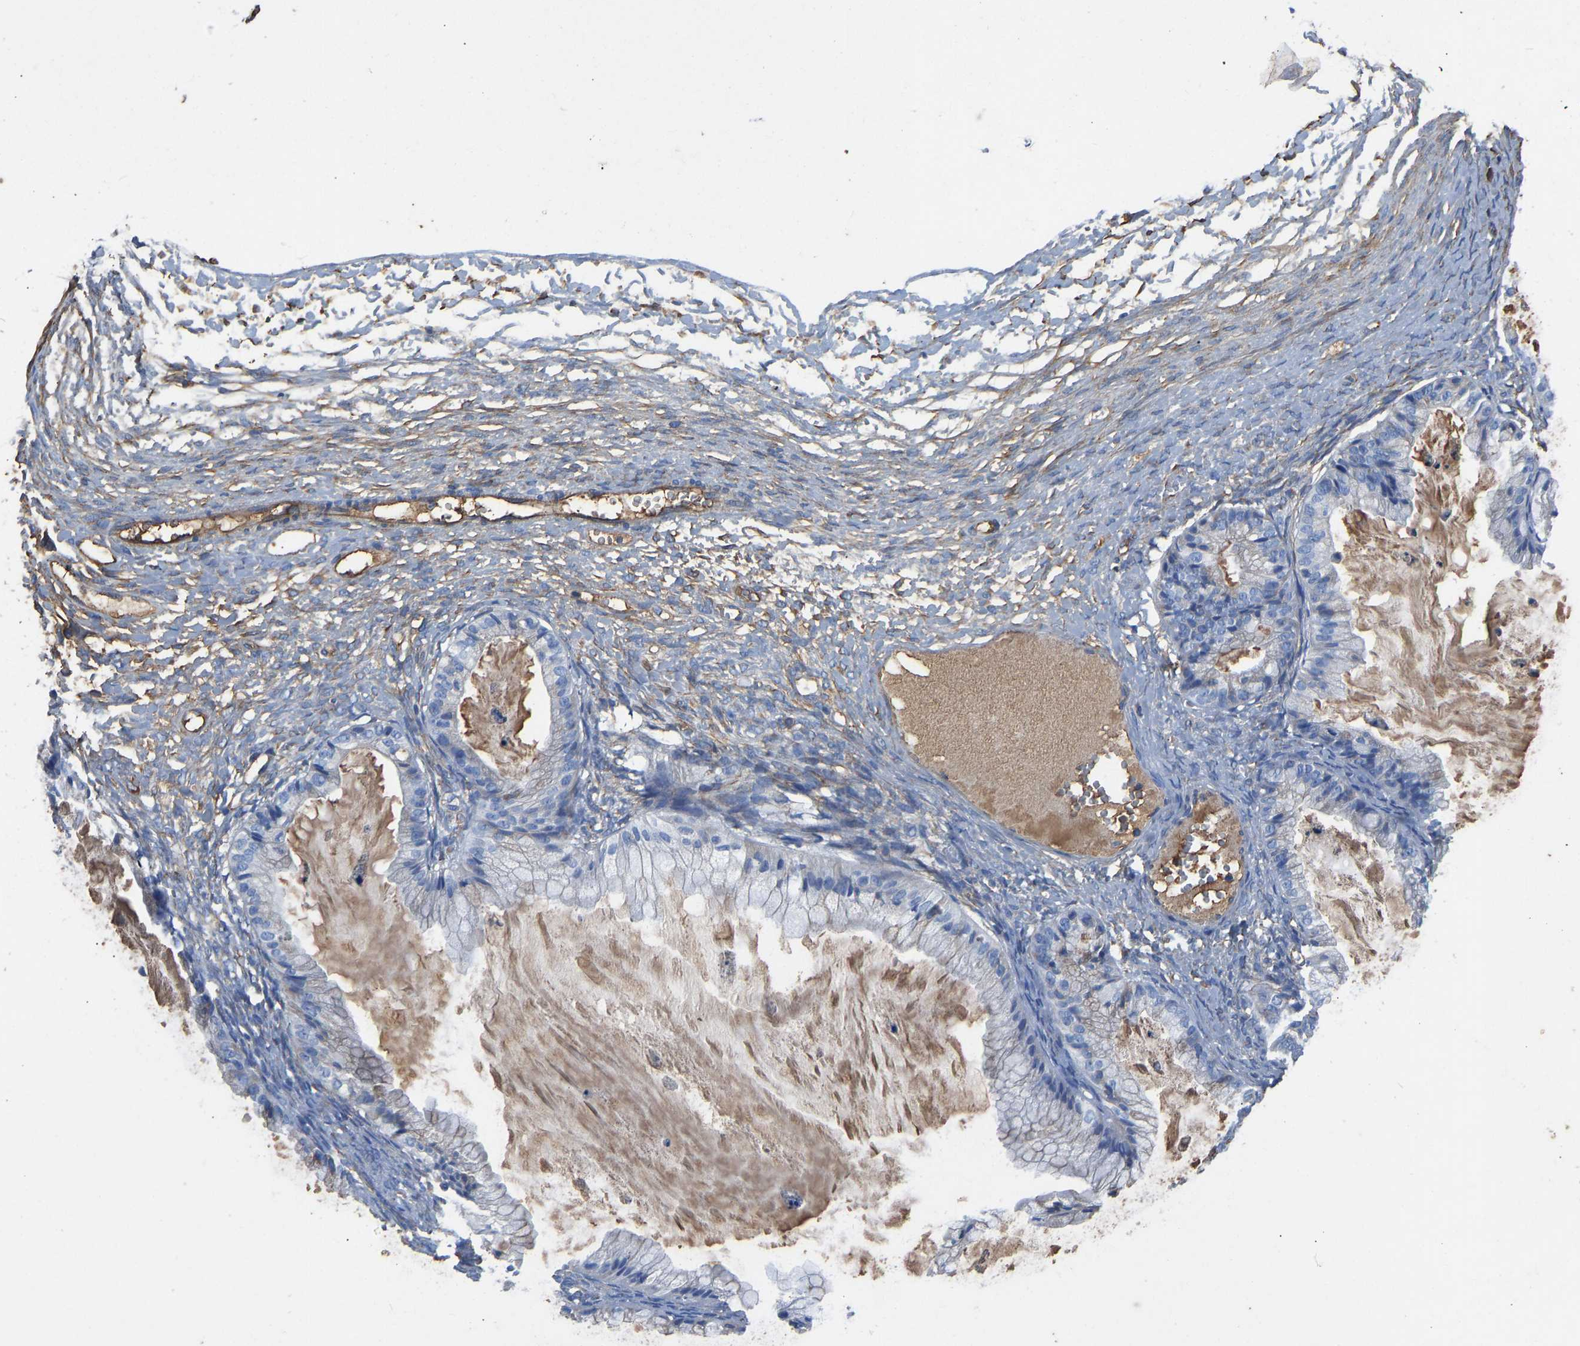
{"staining": {"intensity": "negative", "quantity": "none", "location": "none"}, "tissue": "ovarian cancer", "cell_type": "Tumor cells", "image_type": "cancer", "snomed": [{"axis": "morphology", "description": "Cystadenocarcinoma, mucinous, NOS"}, {"axis": "topography", "description": "Ovary"}], "caption": "Histopathology image shows no significant protein staining in tumor cells of mucinous cystadenocarcinoma (ovarian).", "gene": "HSPG2", "patient": {"sex": "female", "age": 57}}